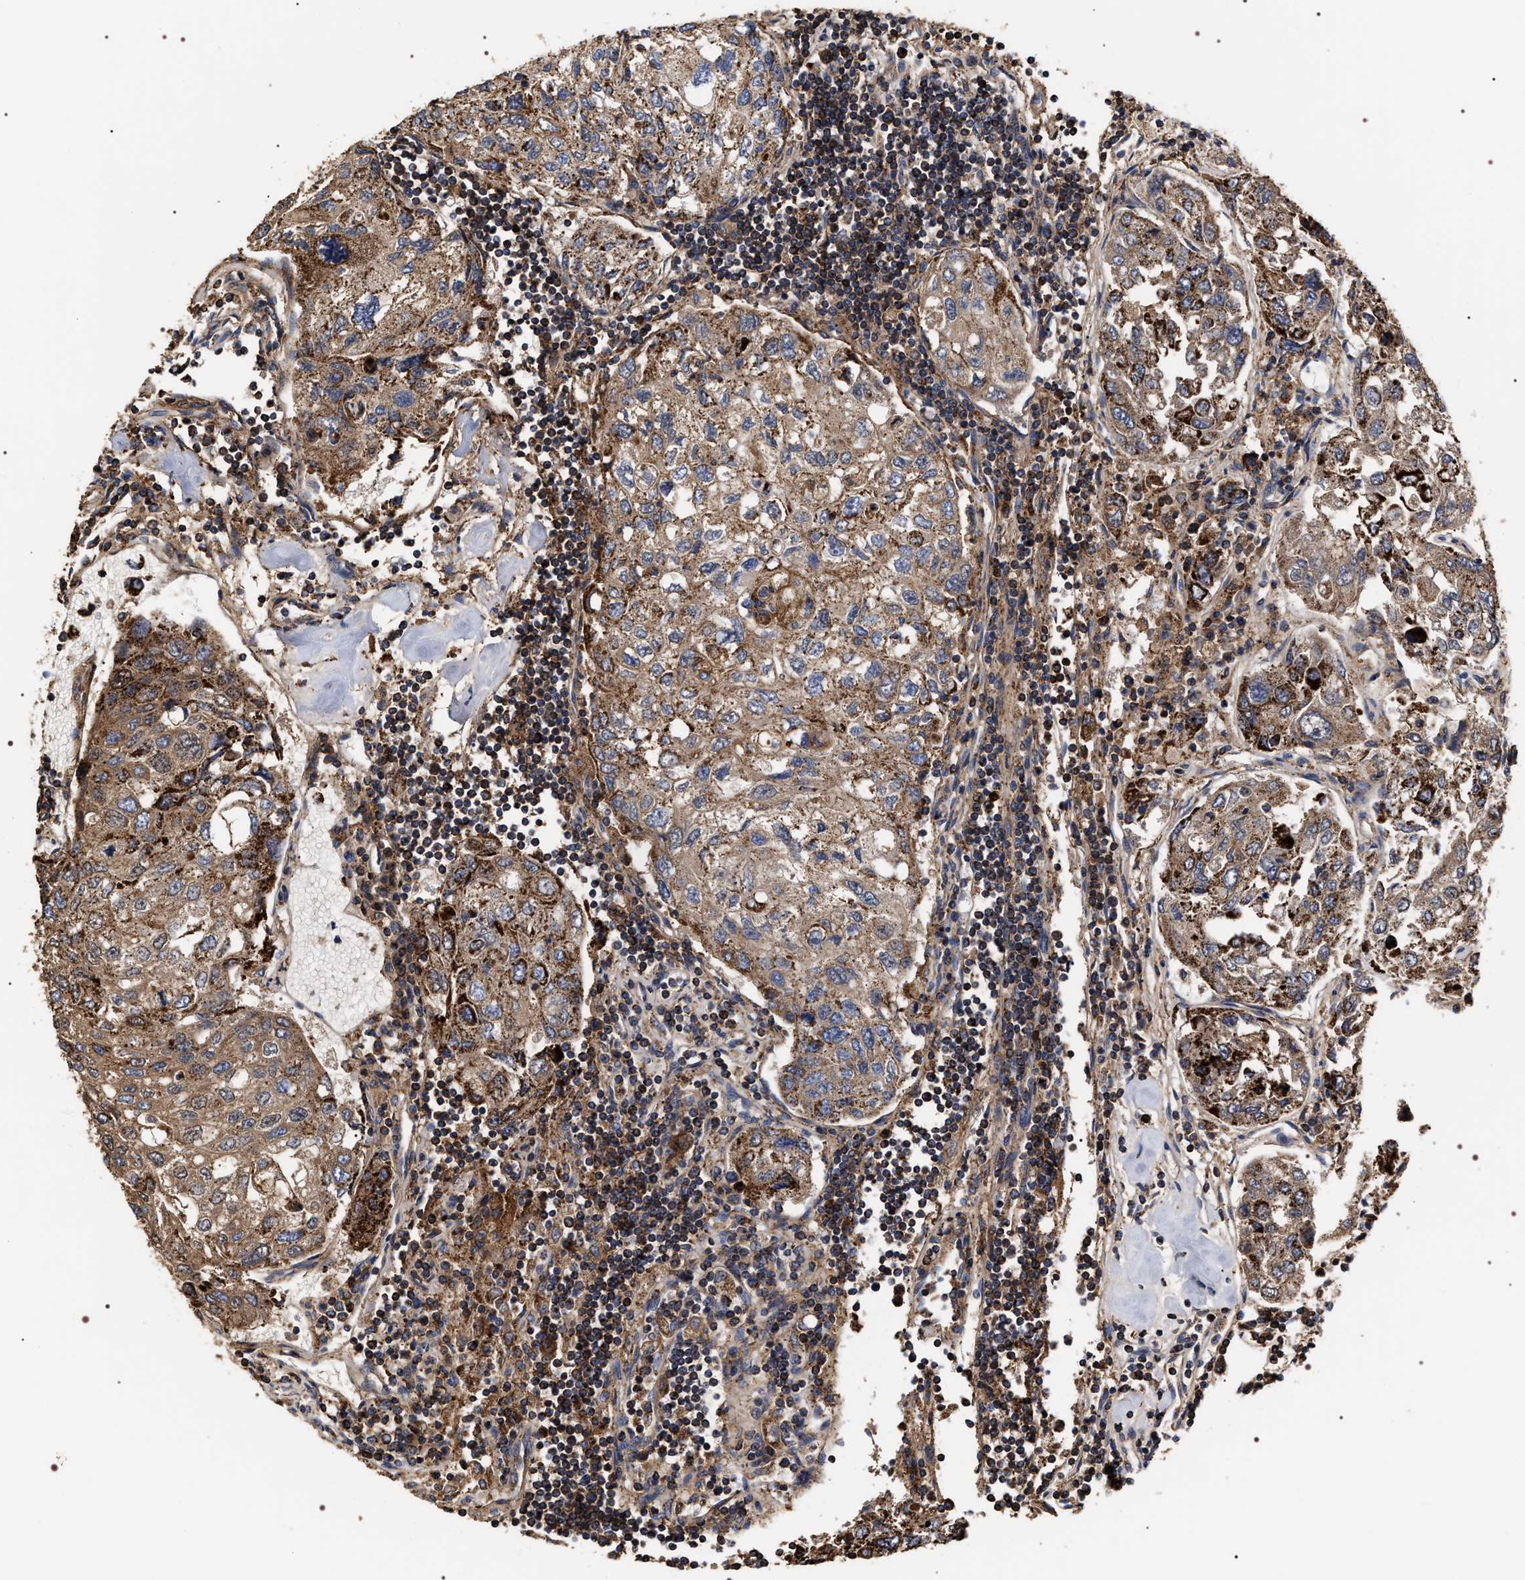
{"staining": {"intensity": "moderate", "quantity": ">75%", "location": "cytoplasmic/membranous"}, "tissue": "urothelial cancer", "cell_type": "Tumor cells", "image_type": "cancer", "snomed": [{"axis": "morphology", "description": "Urothelial carcinoma, High grade"}, {"axis": "topography", "description": "Lymph node"}, {"axis": "topography", "description": "Urinary bladder"}], "caption": "Urothelial cancer stained with a protein marker exhibits moderate staining in tumor cells.", "gene": "COG5", "patient": {"sex": "male", "age": 51}}